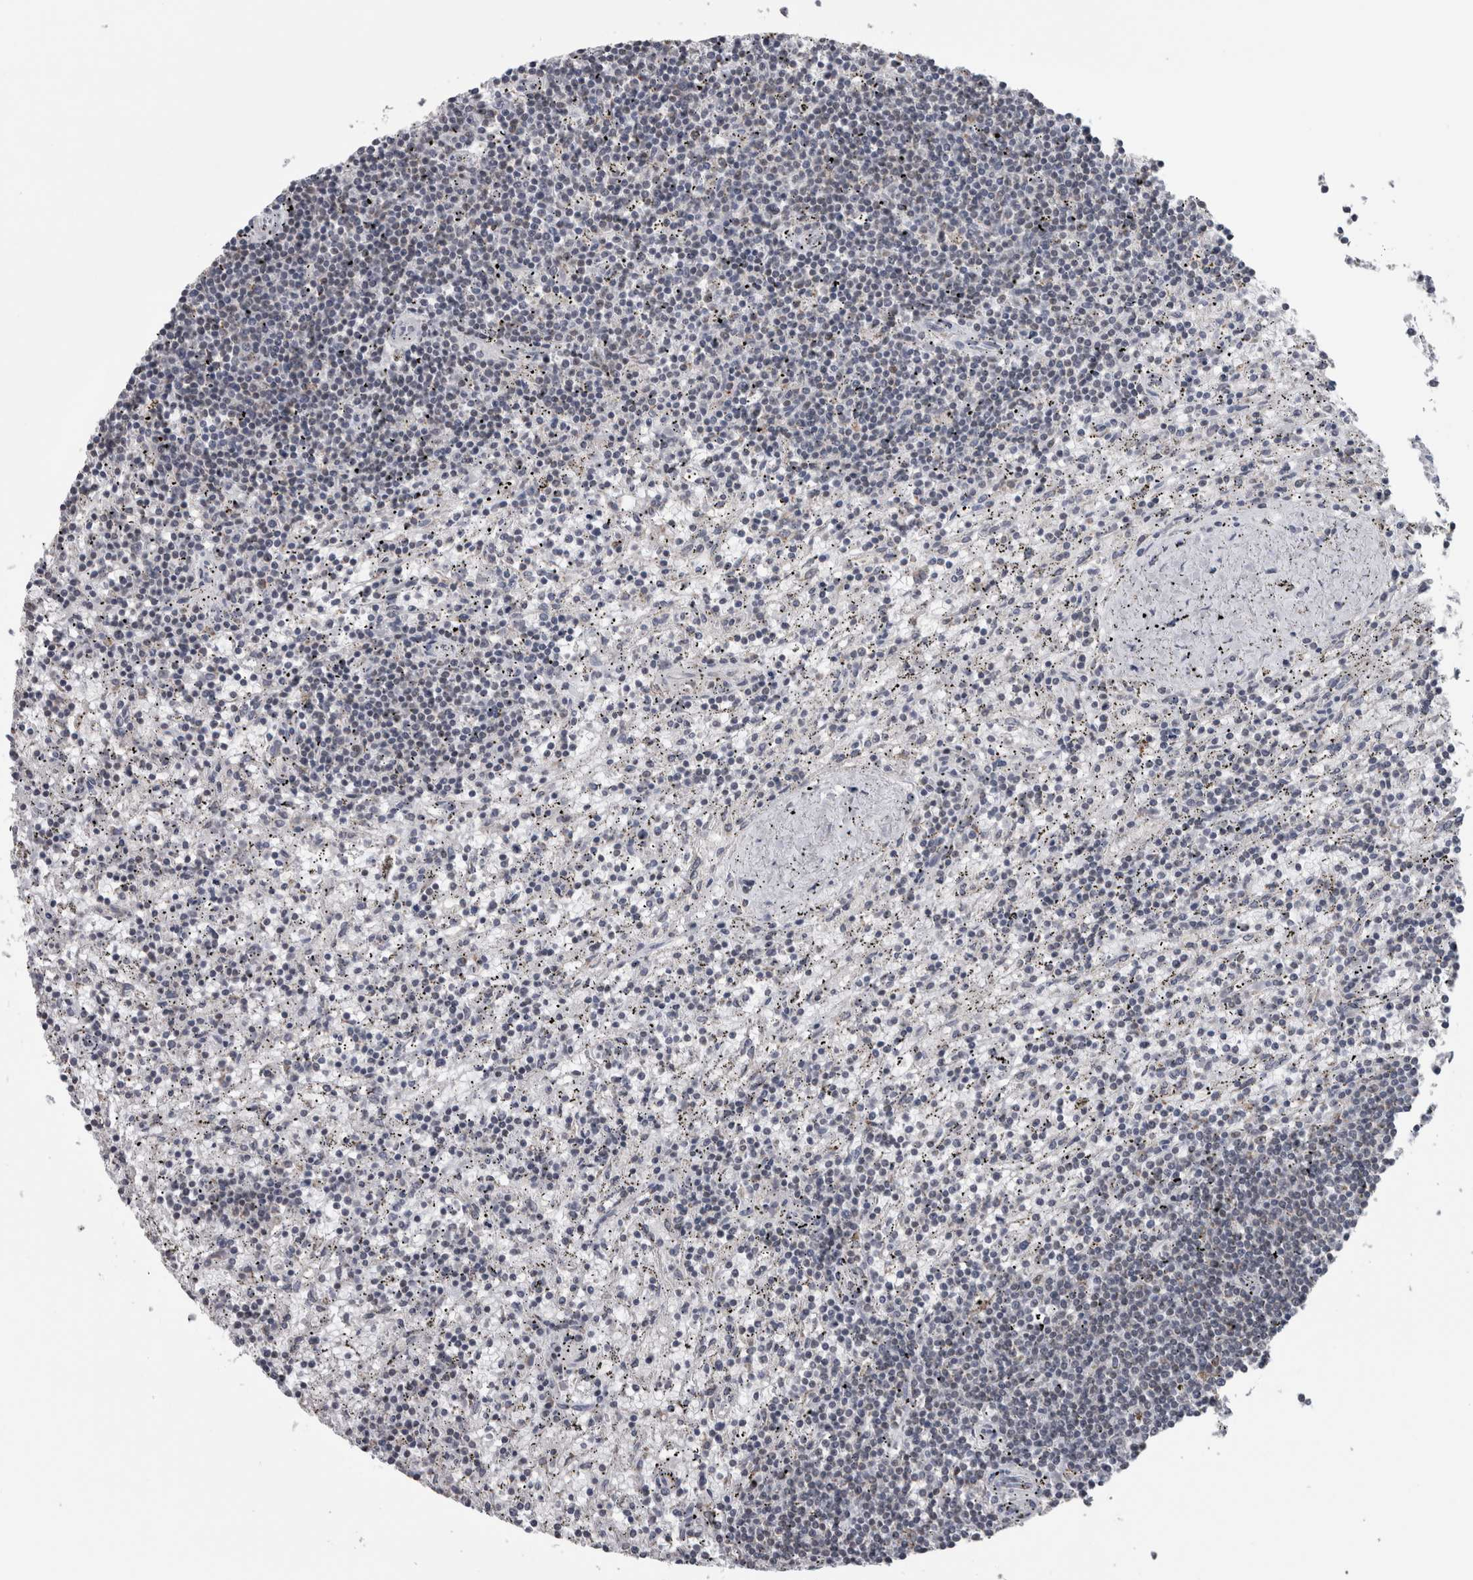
{"staining": {"intensity": "negative", "quantity": "none", "location": "none"}, "tissue": "lymphoma", "cell_type": "Tumor cells", "image_type": "cancer", "snomed": [{"axis": "morphology", "description": "Malignant lymphoma, non-Hodgkin's type, Low grade"}, {"axis": "topography", "description": "Spleen"}], "caption": "Lymphoma was stained to show a protein in brown. There is no significant positivity in tumor cells. (DAB immunohistochemistry with hematoxylin counter stain).", "gene": "OR2K2", "patient": {"sex": "male", "age": 76}}